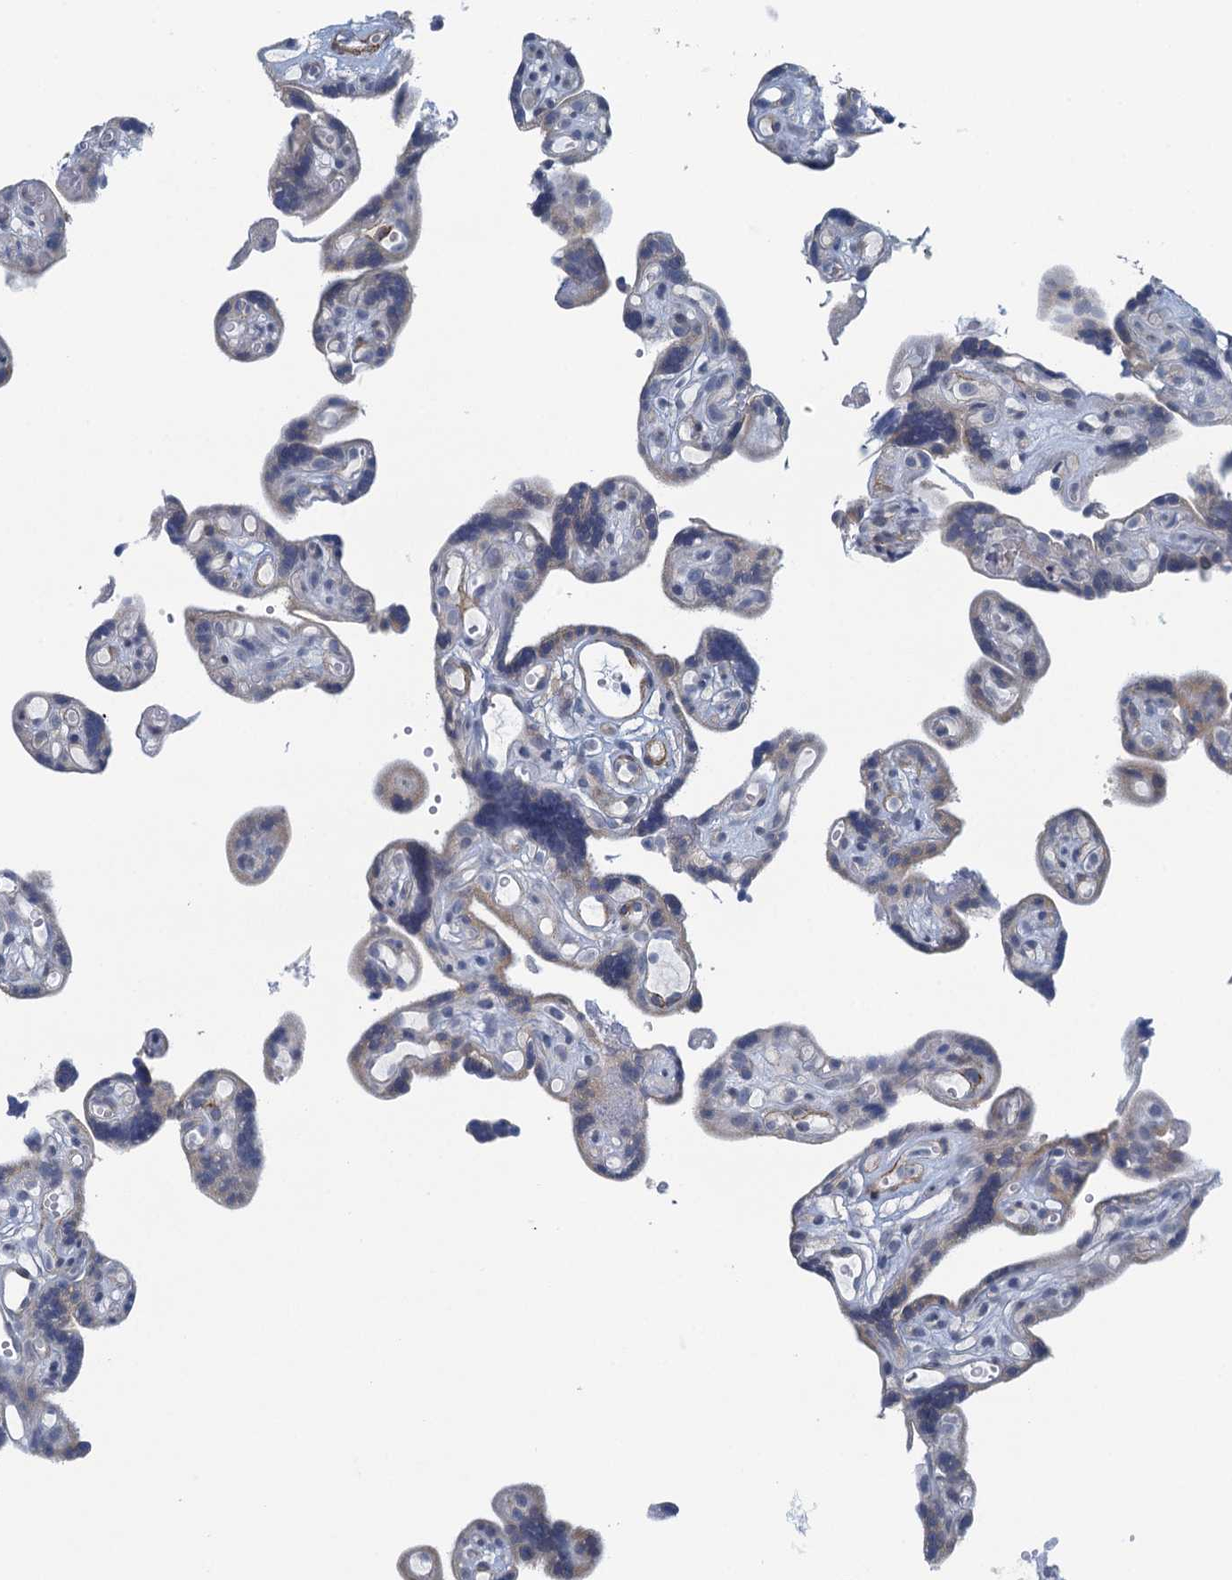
{"staining": {"intensity": "strong", "quantity": "25%-75%", "location": "cytoplasmic/membranous"}, "tissue": "placenta", "cell_type": "Decidual cells", "image_type": "normal", "snomed": [{"axis": "morphology", "description": "Normal tissue, NOS"}, {"axis": "topography", "description": "Placenta"}], "caption": "A micrograph of placenta stained for a protein reveals strong cytoplasmic/membranous brown staining in decidual cells.", "gene": "ALG2", "patient": {"sex": "female", "age": 30}}